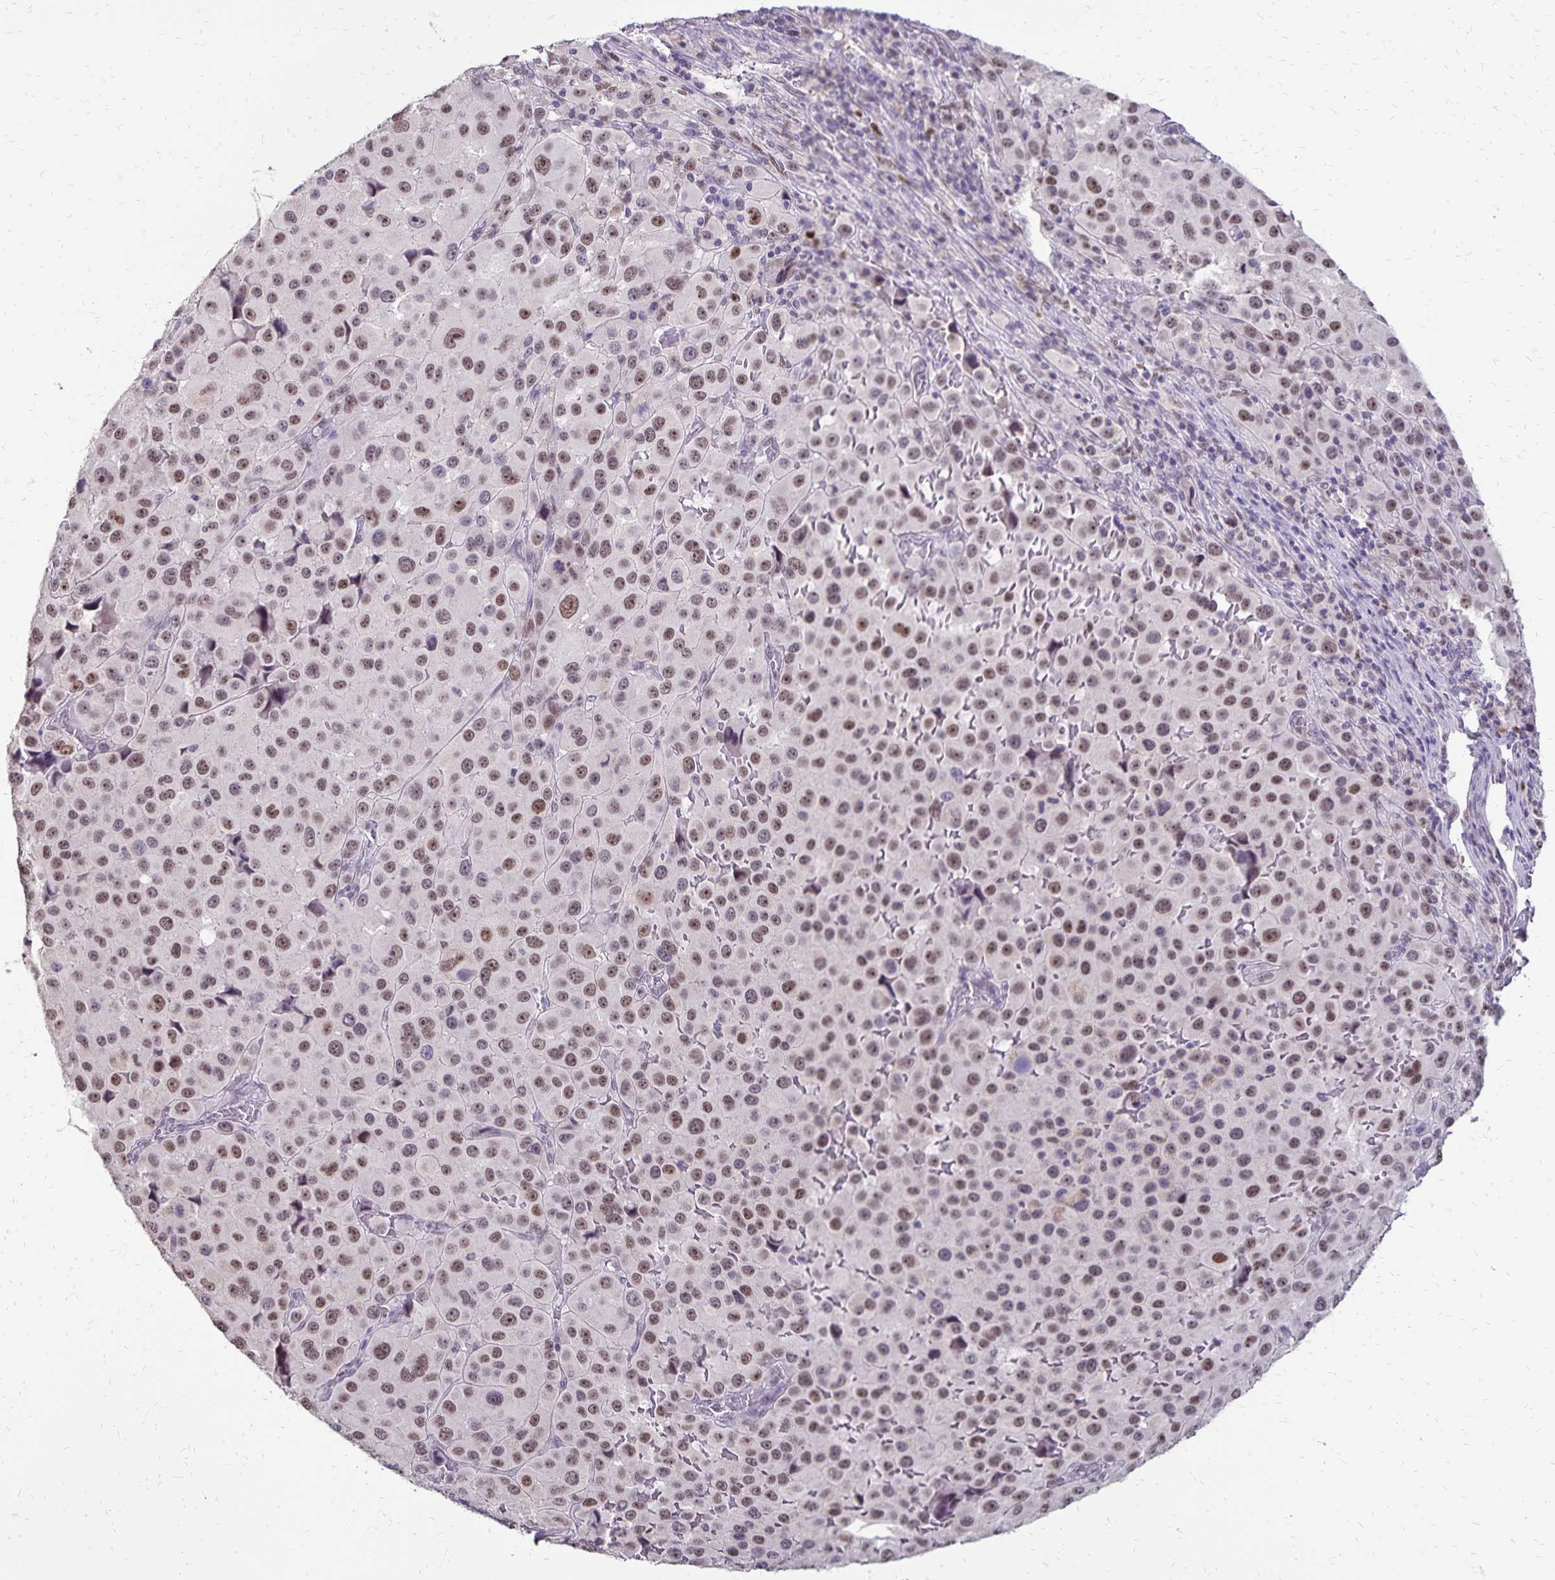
{"staining": {"intensity": "moderate", "quantity": ">75%", "location": "nuclear"}, "tissue": "melanoma", "cell_type": "Tumor cells", "image_type": "cancer", "snomed": [{"axis": "morphology", "description": "Malignant melanoma, Metastatic site"}, {"axis": "topography", "description": "Lymph node"}], "caption": "Immunohistochemical staining of malignant melanoma (metastatic site) shows medium levels of moderate nuclear protein expression in about >75% of tumor cells.", "gene": "POLB", "patient": {"sex": "female", "age": 65}}